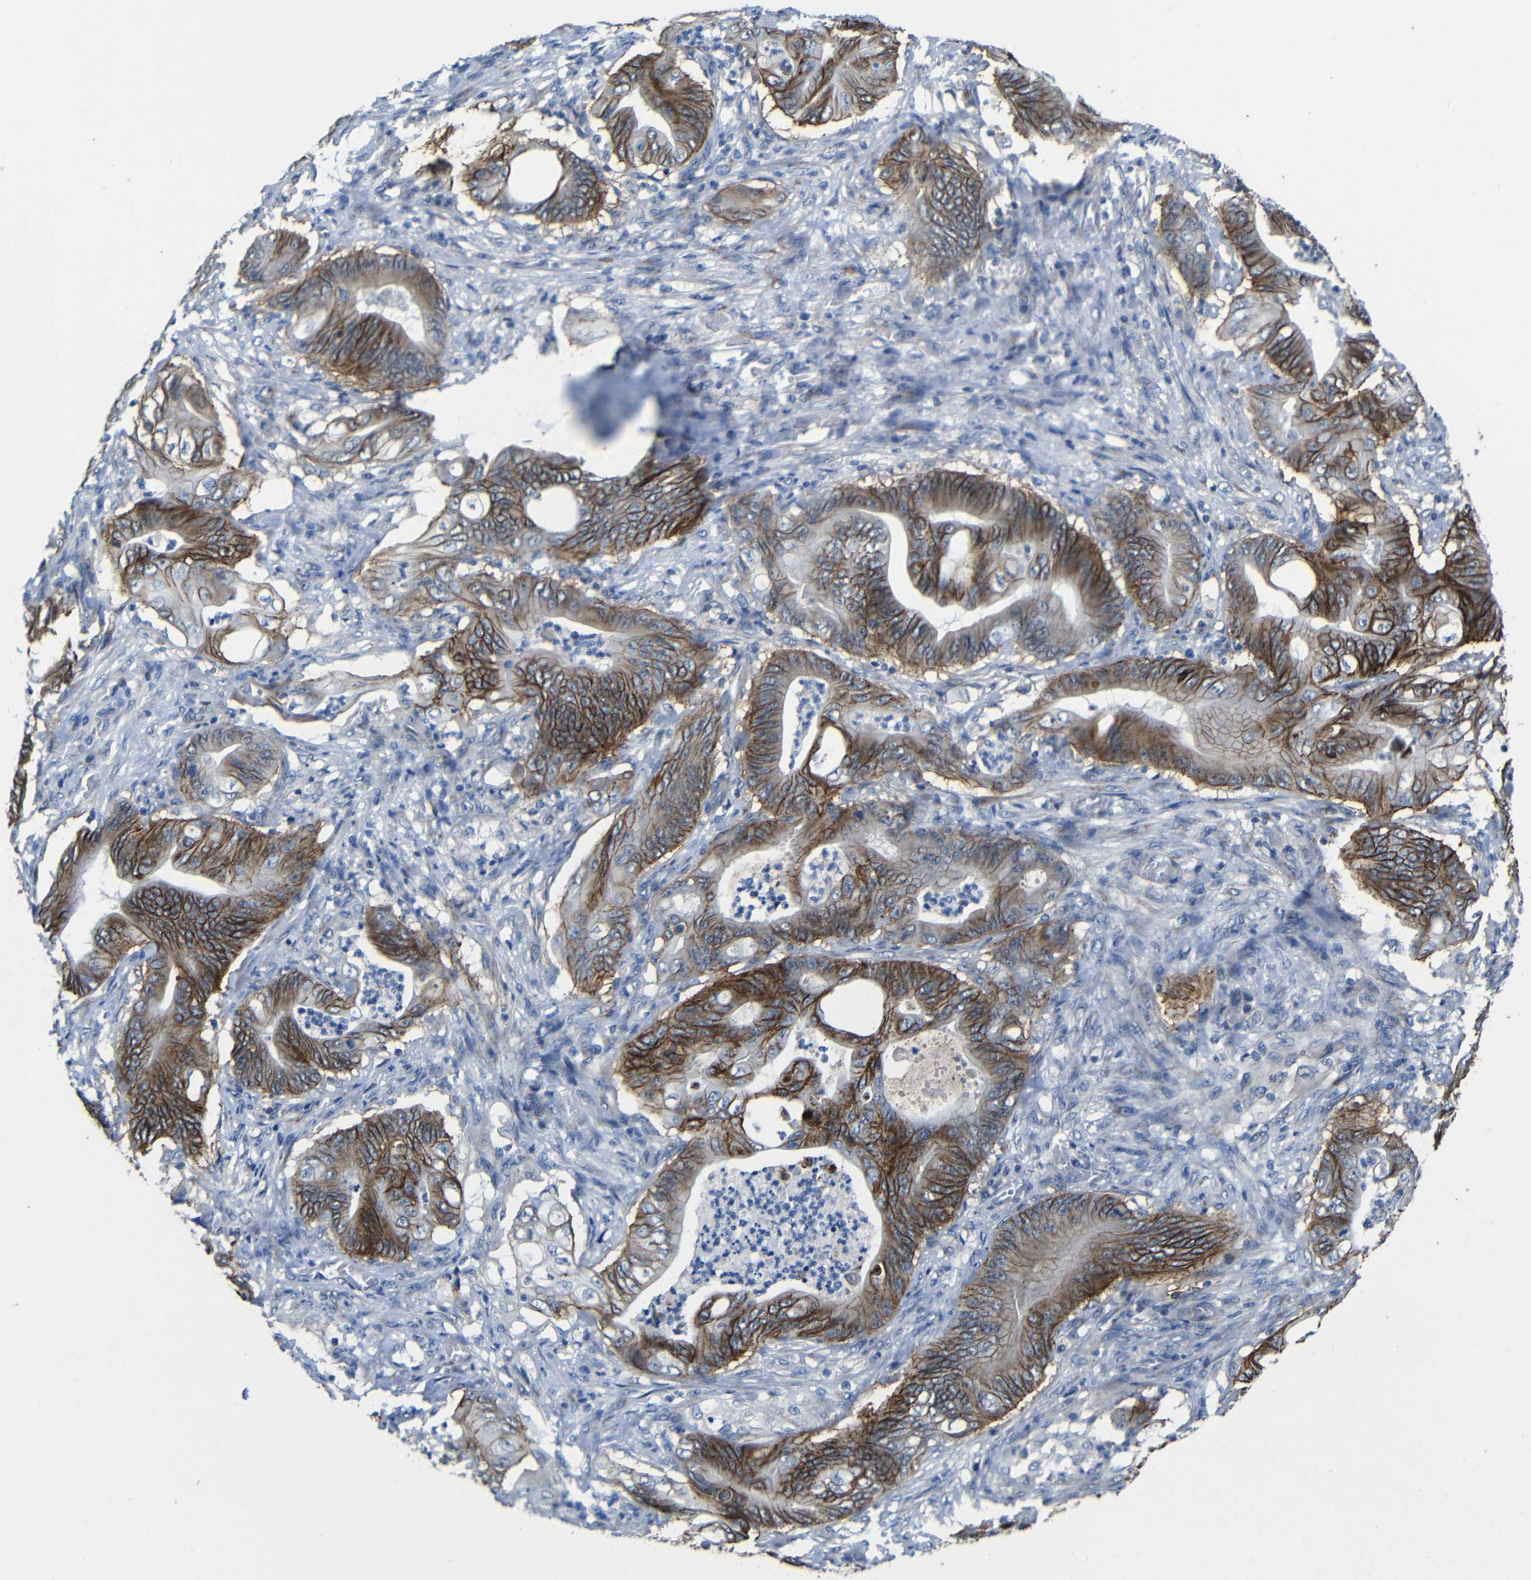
{"staining": {"intensity": "moderate", "quantity": ">75%", "location": "cytoplasmic/membranous"}, "tissue": "stomach cancer", "cell_type": "Tumor cells", "image_type": "cancer", "snomed": [{"axis": "morphology", "description": "Adenocarcinoma, NOS"}, {"axis": "topography", "description": "Stomach"}], "caption": "A histopathology image of adenocarcinoma (stomach) stained for a protein shows moderate cytoplasmic/membranous brown staining in tumor cells.", "gene": "ZNF90", "patient": {"sex": "female", "age": 73}}